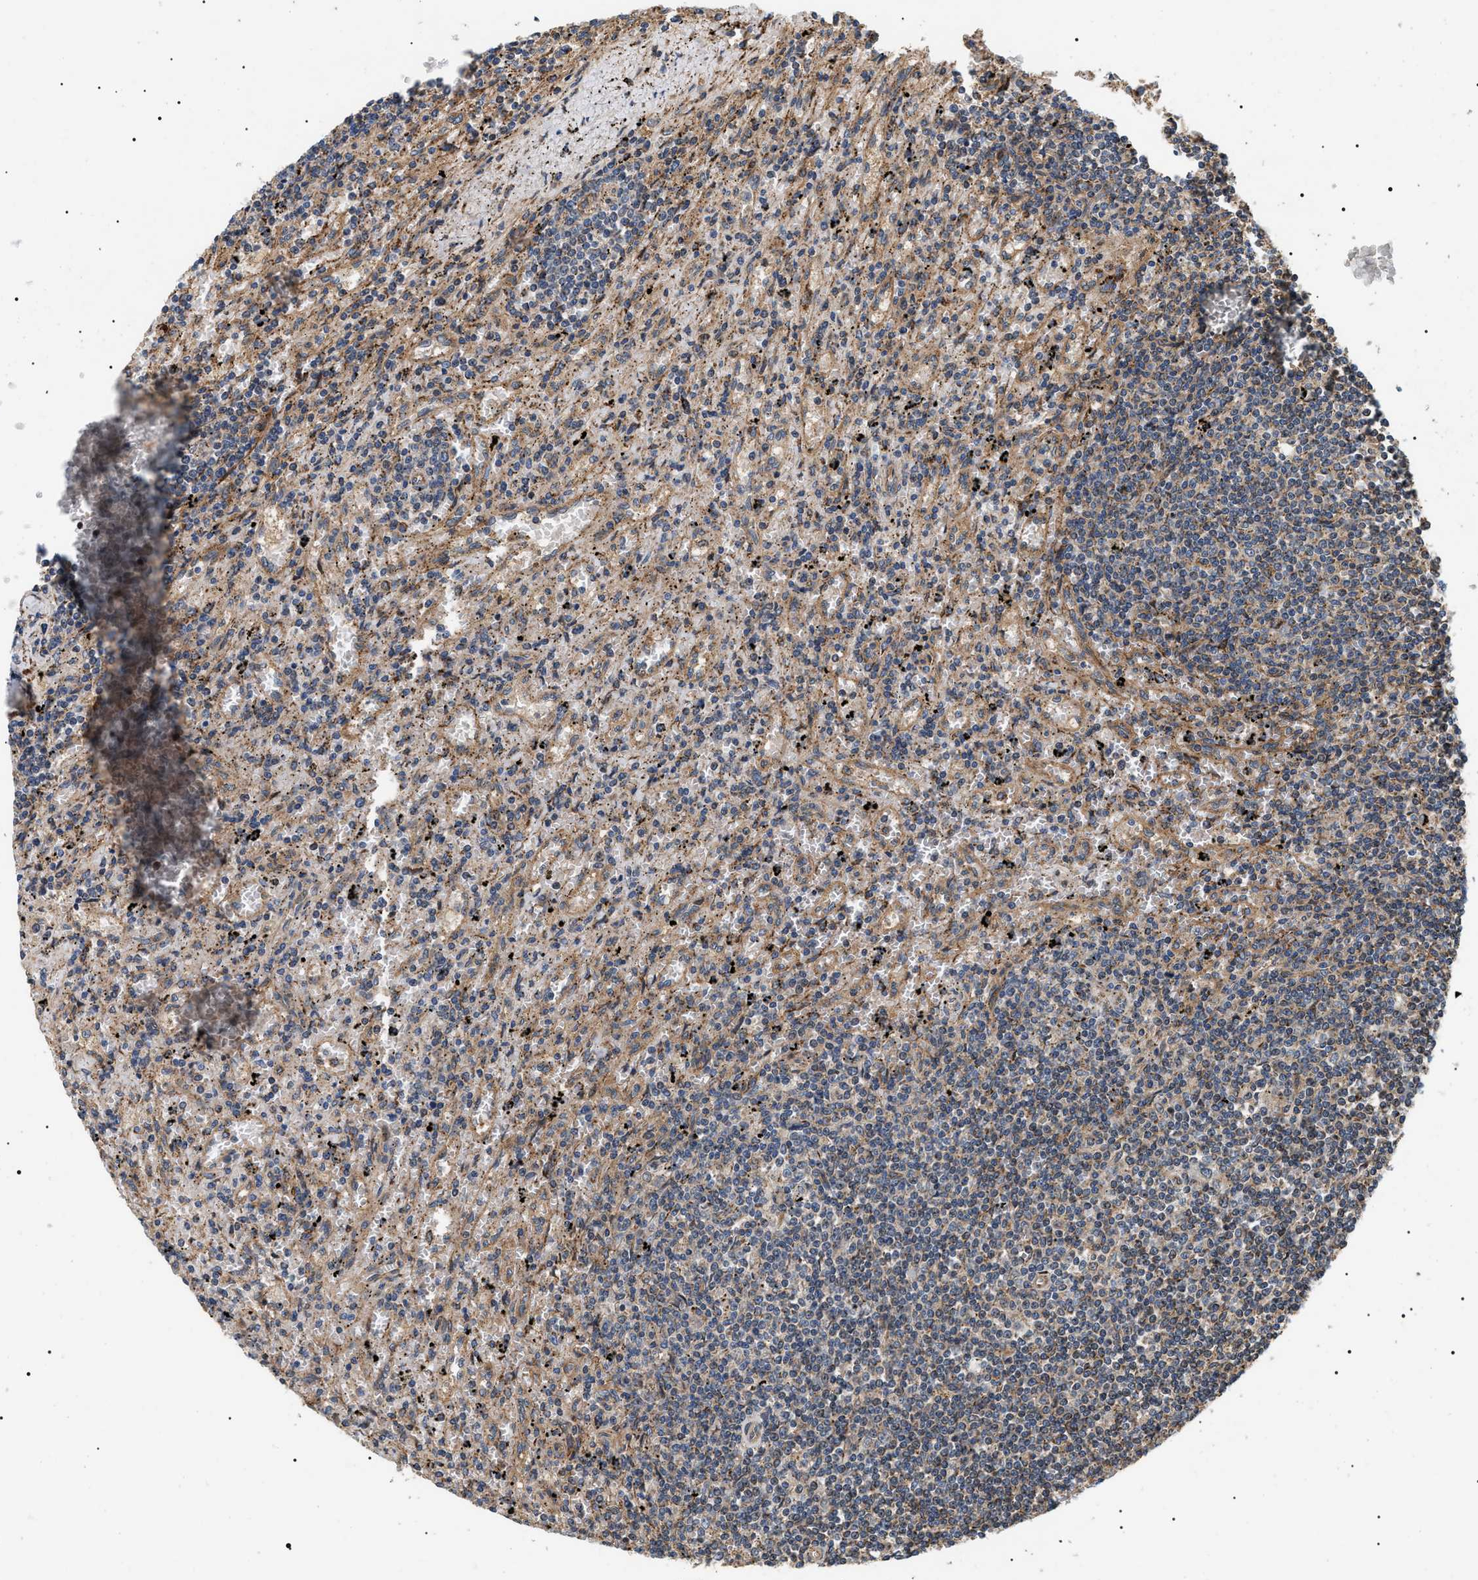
{"staining": {"intensity": "negative", "quantity": "none", "location": "none"}, "tissue": "lymphoma", "cell_type": "Tumor cells", "image_type": "cancer", "snomed": [{"axis": "morphology", "description": "Malignant lymphoma, non-Hodgkin's type, Low grade"}, {"axis": "topography", "description": "Spleen"}], "caption": "Immunohistochemical staining of human lymphoma exhibits no significant staining in tumor cells.", "gene": "ZBTB26", "patient": {"sex": "male", "age": 76}}